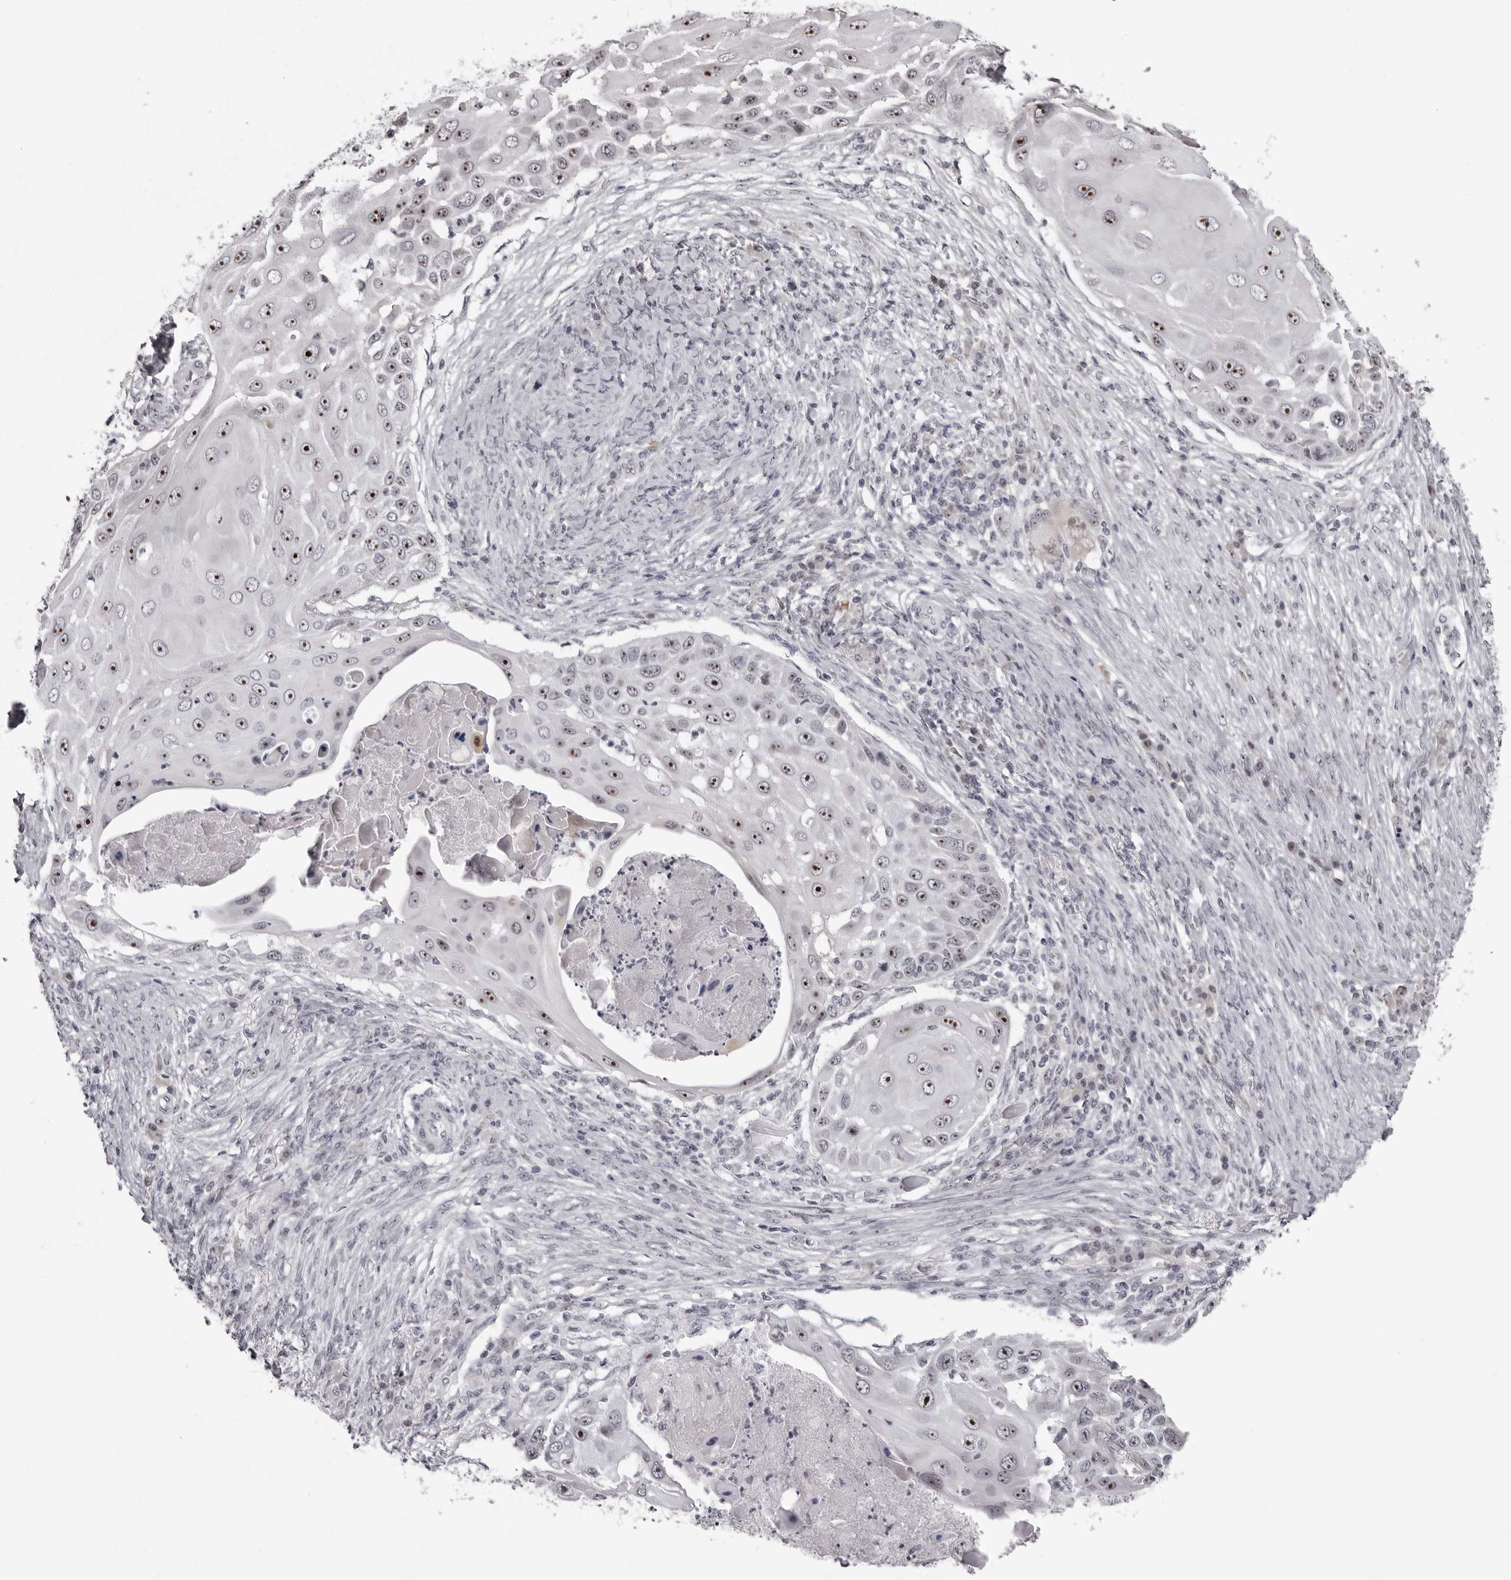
{"staining": {"intensity": "strong", "quantity": ">75%", "location": "nuclear"}, "tissue": "skin cancer", "cell_type": "Tumor cells", "image_type": "cancer", "snomed": [{"axis": "morphology", "description": "Squamous cell carcinoma, NOS"}, {"axis": "topography", "description": "Skin"}], "caption": "Squamous cell carcinoma (skin) tissue demonstrates strong nuclear expression in about >75% of tumor cells, visualized by immunohistochemistry. (Brightfield microscopy of DAB IHC at high magnification).", "gene": "HELZ", "patient": {"sex": "female", "age": 44}}